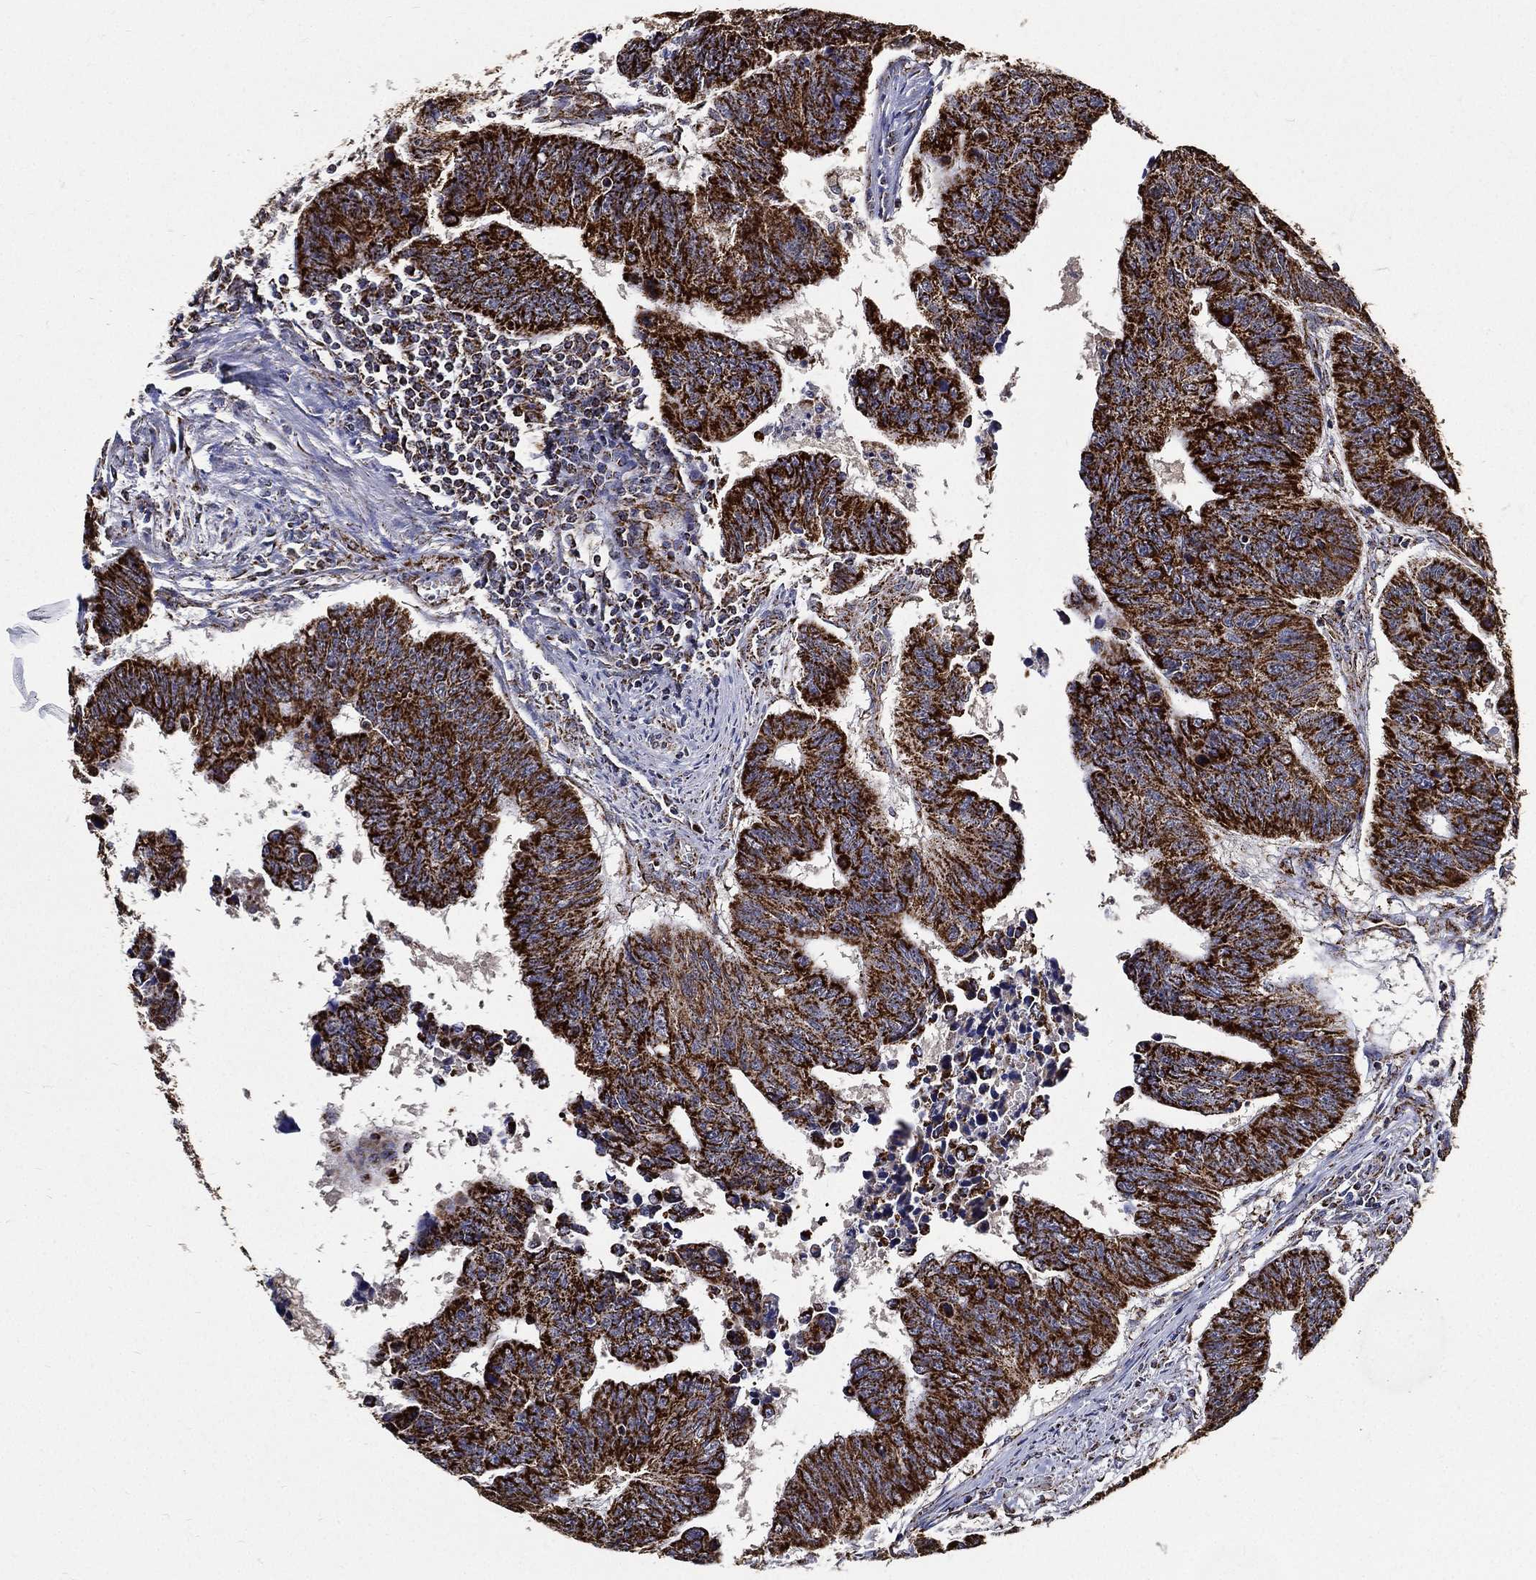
{"staining": {"intensity": "strong", "quantity": ">75%", "location": "cytoplasmic/membranous"}, "tissue": "colorectal cancer", "cell_type": "Tumor cells", "image_type": "cancer", "snomed": [{"axis": "morphology", "description": "Adenocarcinoma, NOS"}, {"axis": "topography", "description": "Rectum"}], "caption": "Adenocarcinoma (colorectal) stained with a brown dye exhibits strong cytoplasmic/membranous positive expression in about >75% of tumor cells.", "gene": "NDUFAB1", "patient": {"sex": "female", "age": 85}}